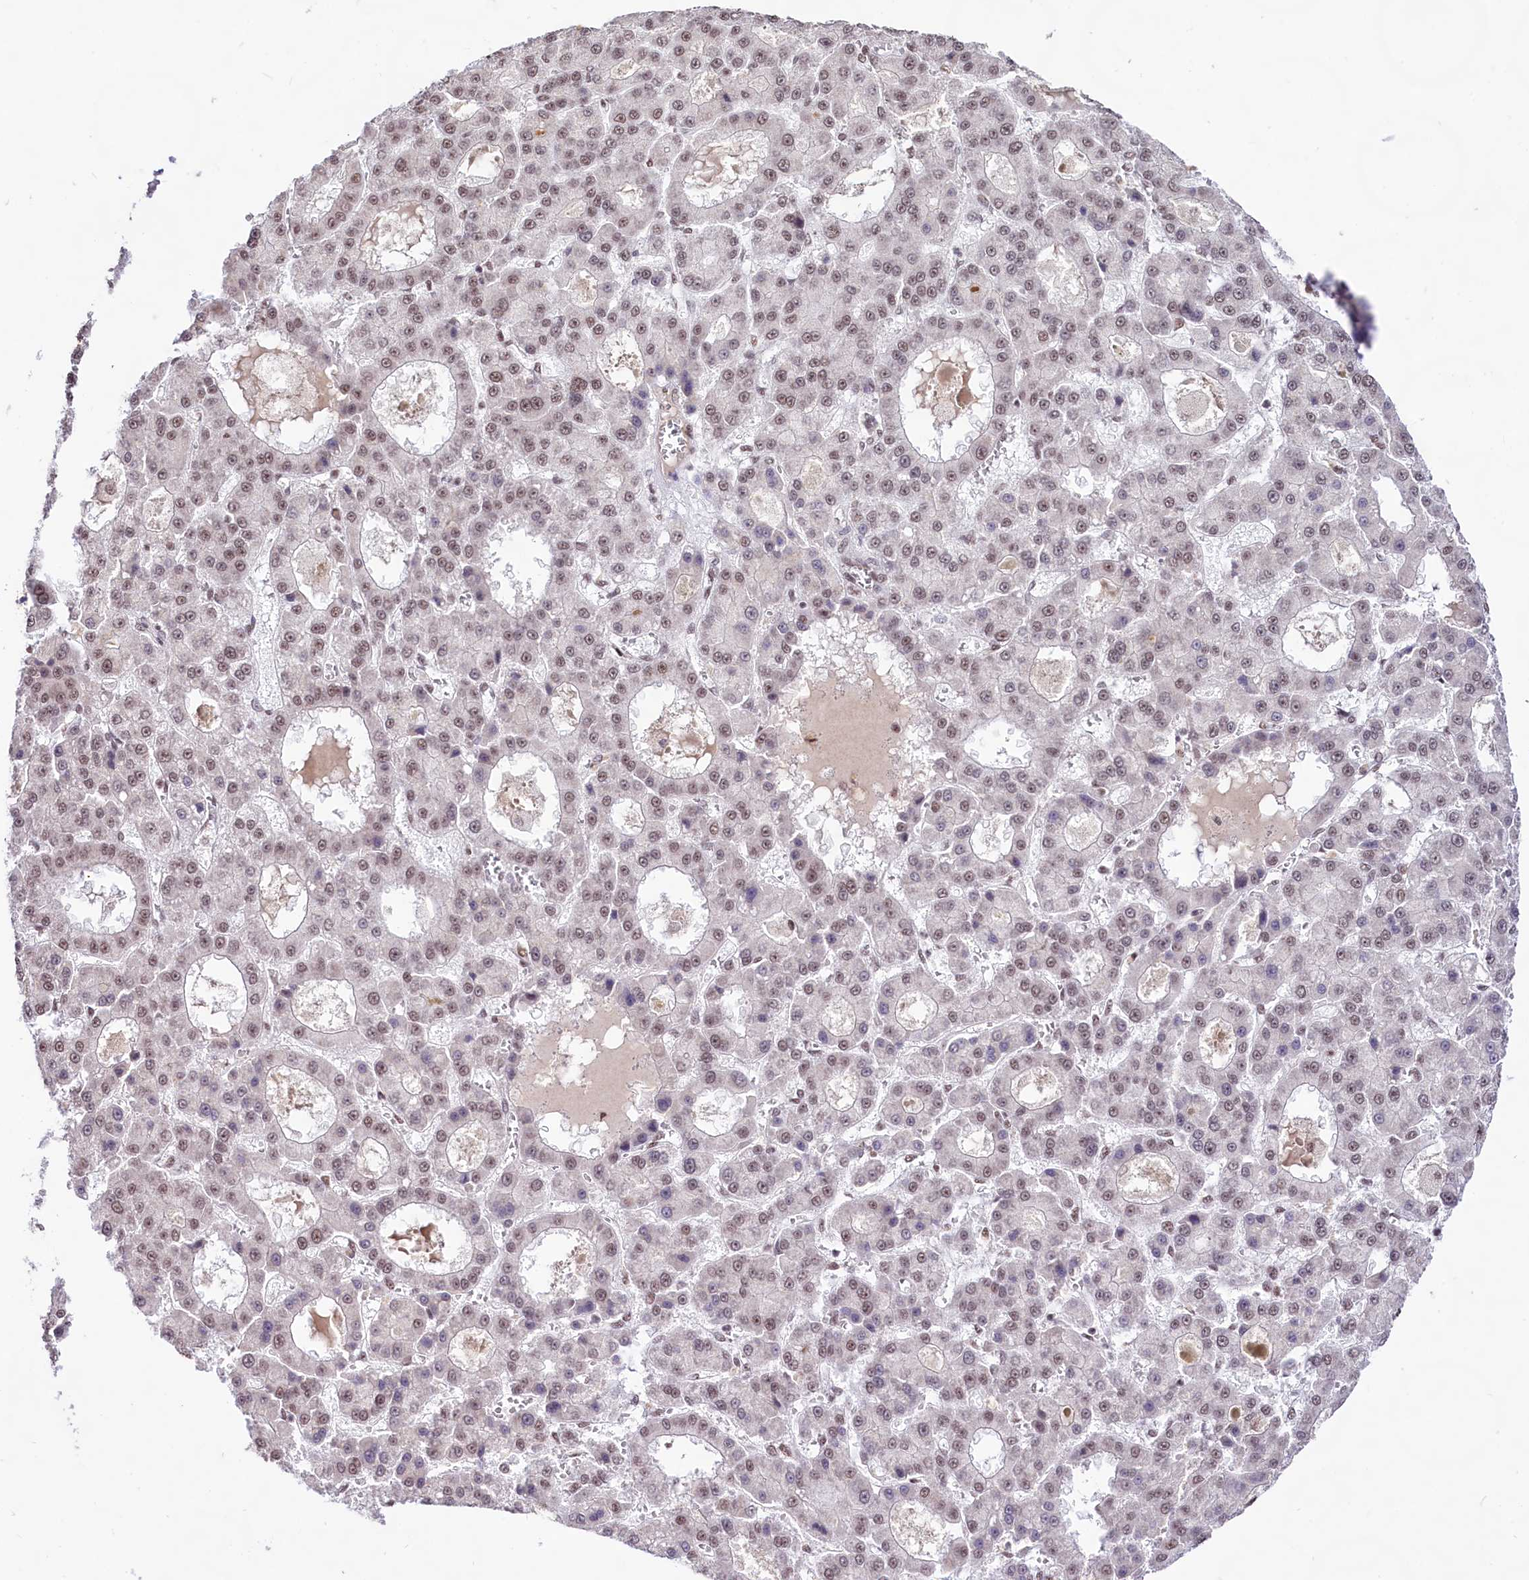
{"staining": {"intensity": "weak", "quantity": "25%-75%", "location": "nuclear"}, "tissue": "liver cancer", "cell_type": "Tumor cells", "image_type": "cancer", "snomed": [{"axis": "morphology", "description": "Carcinoma, Hepatocellular, NOS"}, {"axis": "topography", "description": "Liver"}], "caption": "Tumor cells display low levels of weak nuclear expression in about 25%-75% of cells in human liver cancer.", "gene": "HIRA", "patient": {"sex": "male", "age": 70}}